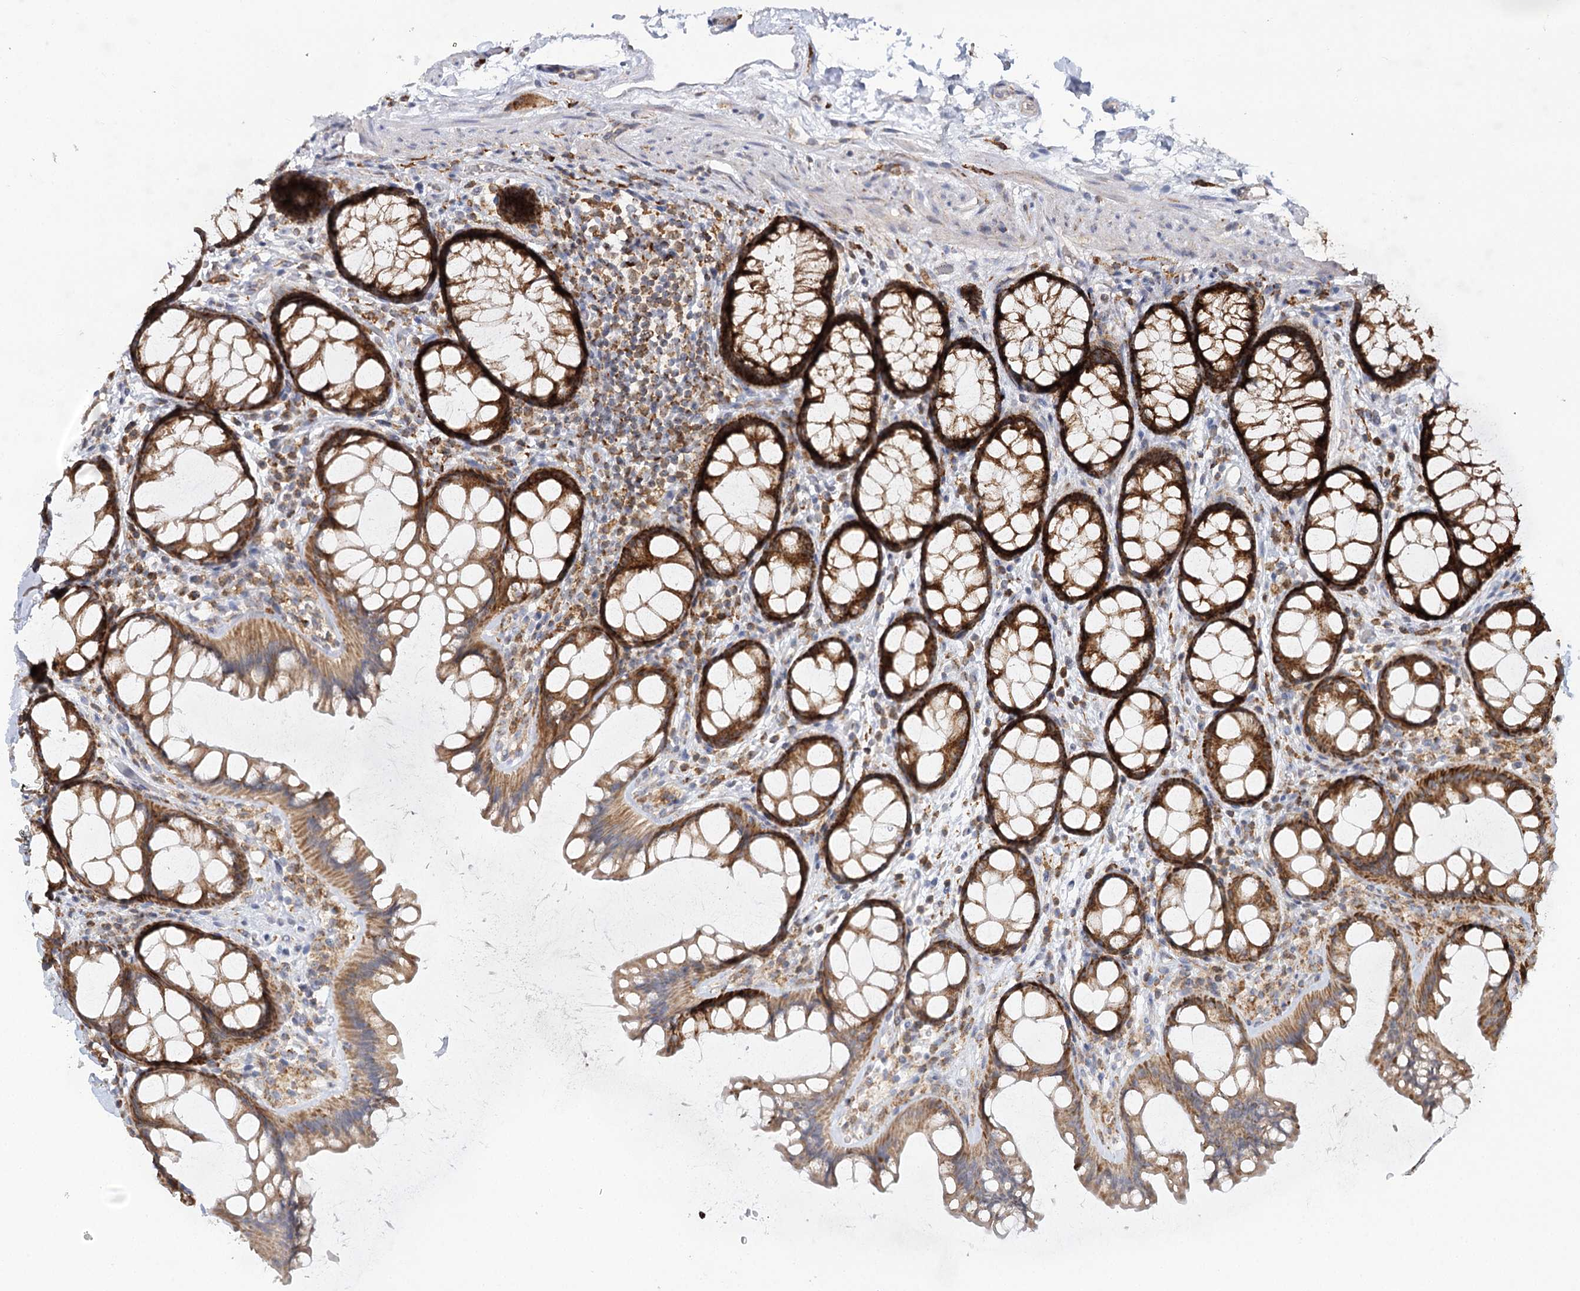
{"staining": {"intensity": "negative", "quantity": "none", "location": "none"}, "tissue": "colon", "cell_type": "Endothelial cells", "image_type": "normal", "snomed": [{"axis": "morphology", "description": "Normal tissue, NOS"}, {"axis": "topography", "description": "Colon"}], "caption": "Photomicrograph shows no significant protein positivity in endothelial cells of unremarkable colon. The staining was performed using DAB to visualize the protein expression in brown, while the nuclei were stained in blue with hematoxylin (Magnification: 20x).", "gene": "TAS1R1", "patient": {"sex": "female", "age": 82}}